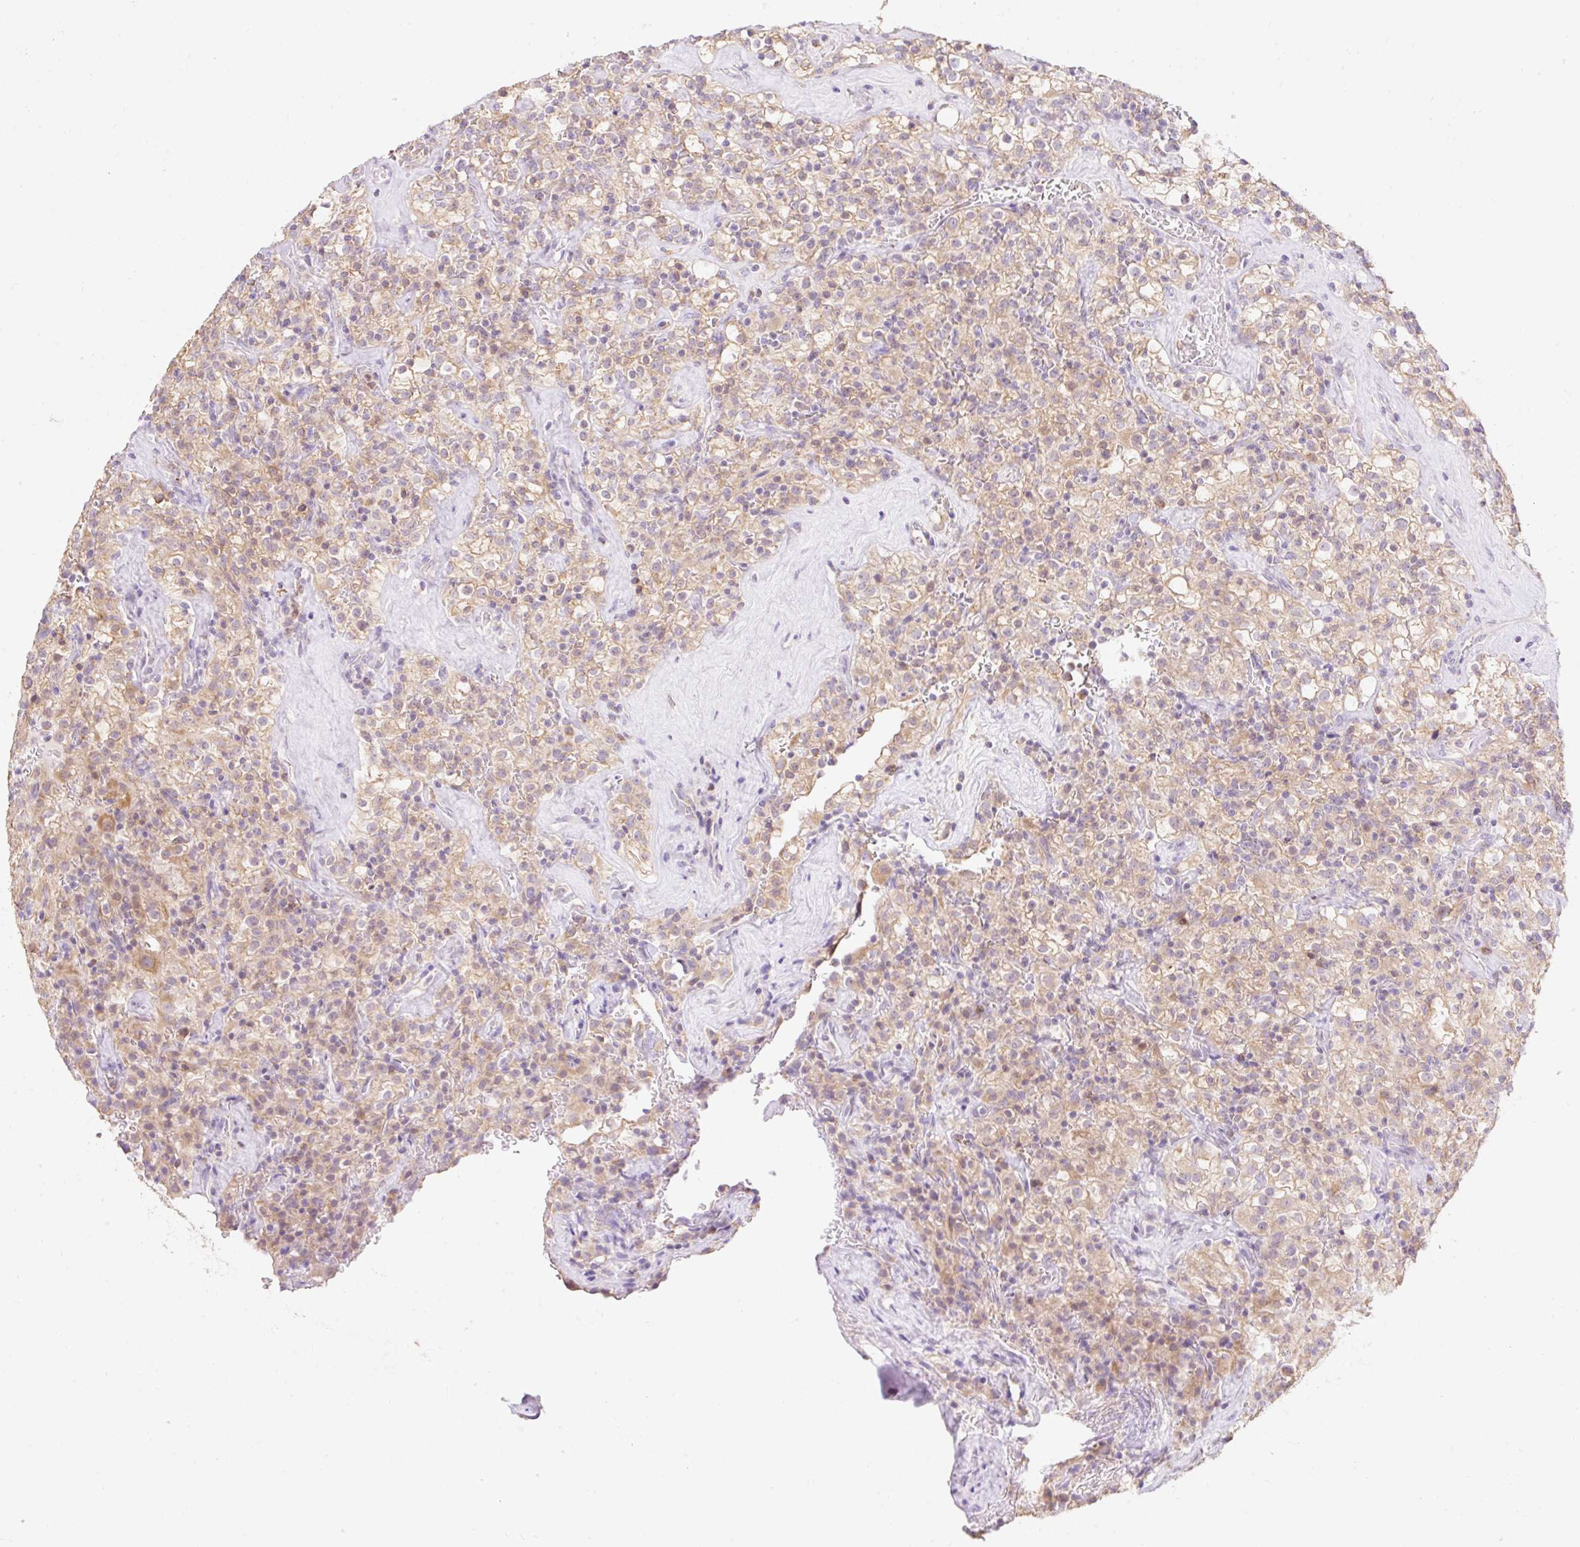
{"staining": {"intensity": "moderate", "quantity": ">75%", "location": "cytoplasmic/membranous"}, "tissue": "renal cancer", "cell_type": "Tumor cells", "image_type": "cancer", "snomed": [{"axis": "morphology", "description": "Adenocarcinoma, NOS"}, {"axis": "topography", "description": "Kidney"}], "caption": "Tumor cells display medium levels of moderate cytoplasmic/membranous positivity in approximately >75% of cells in human renal cancer (adenocarcinoma).", "gene": "DHX35", "patient": {"sex": "female", "age": 74}}